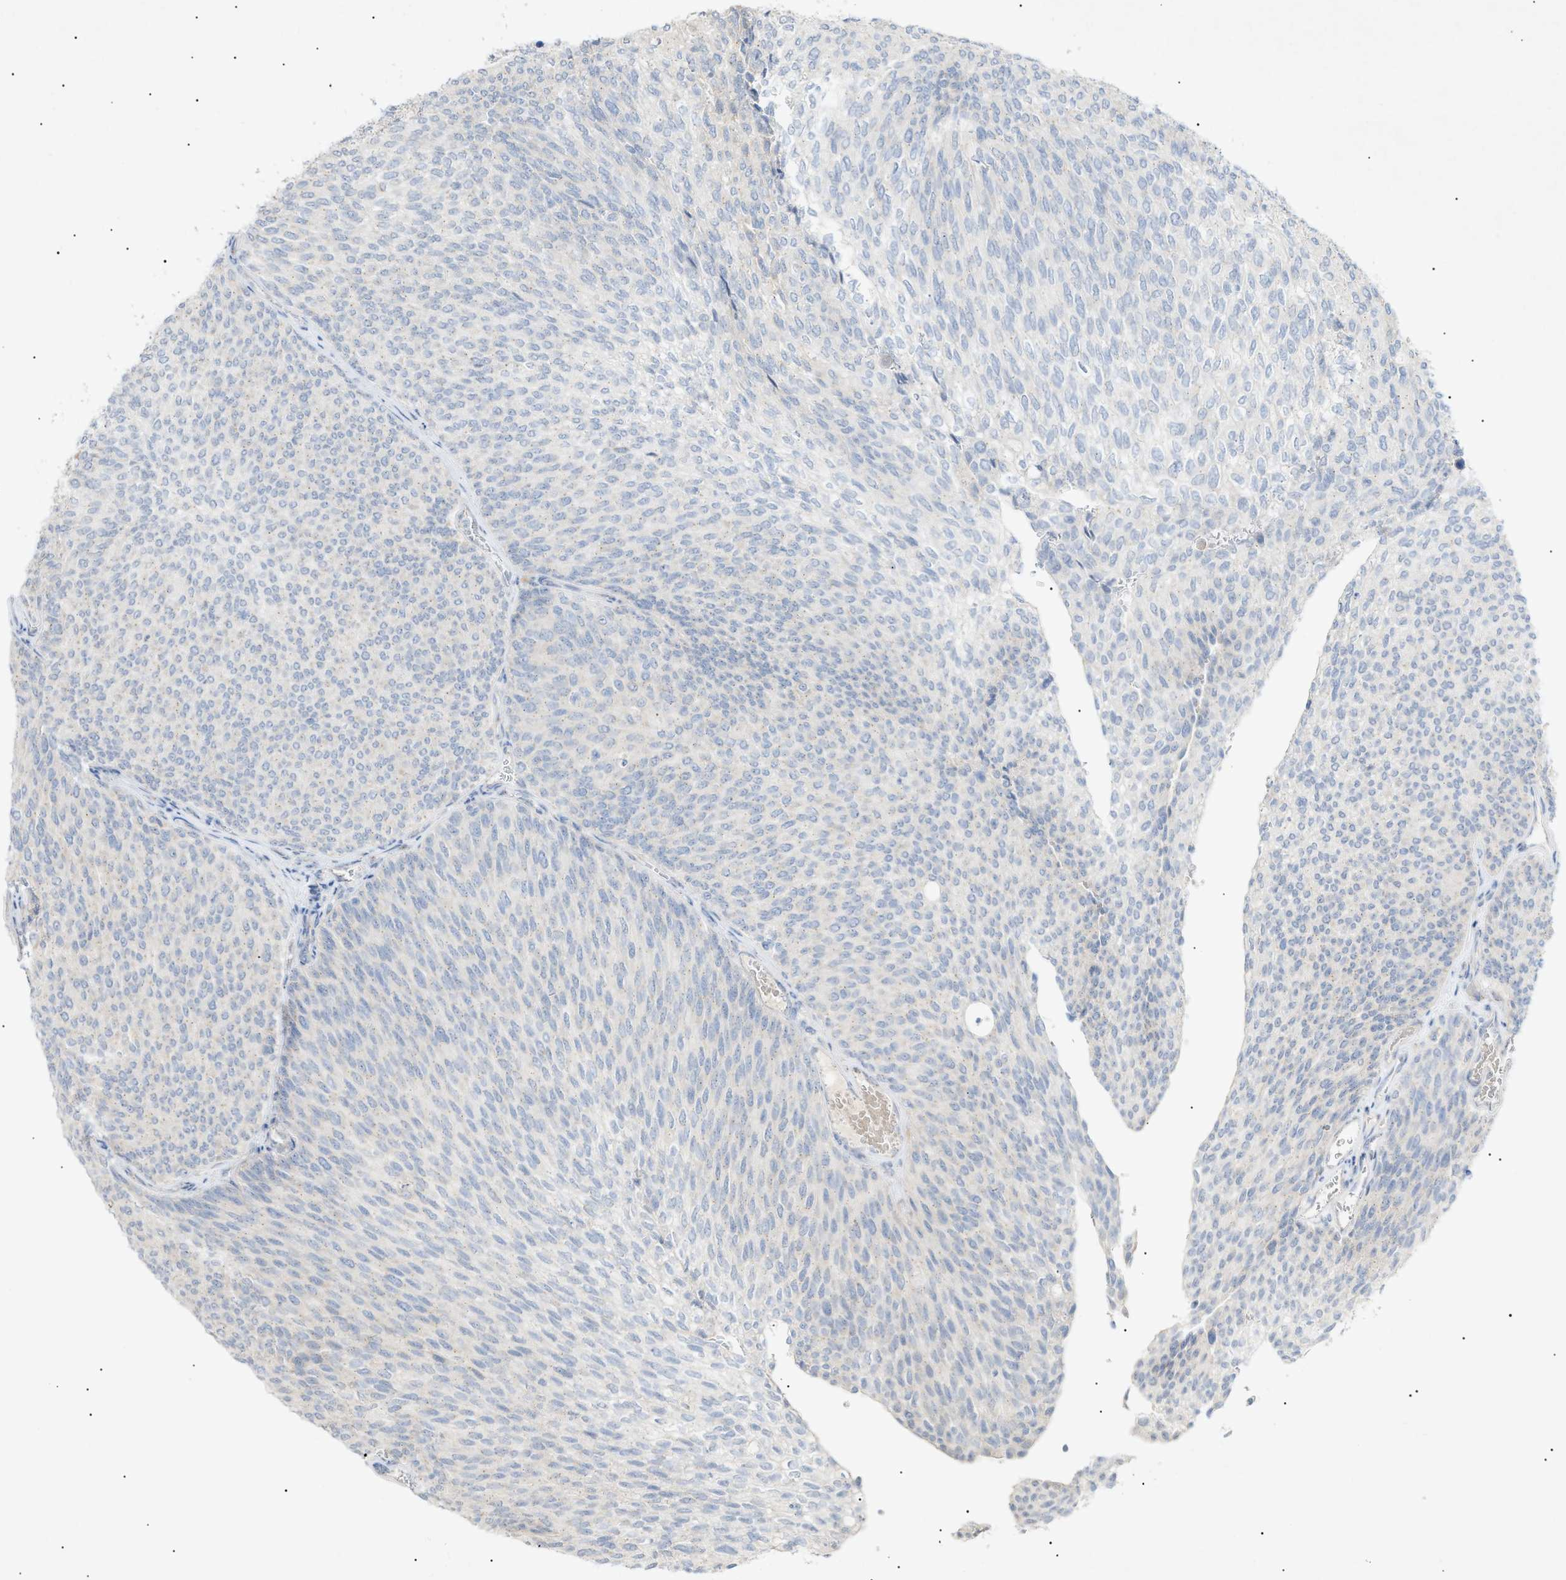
{"staining": {"intensity": "negative", "quantity": "none", "location": "none"}, "tissue": "urothelial cancer", "cell_type": "Tumor cells", "image_type": "cancer", "snomed": [{"axis": "morphology", "description": "Urothelial carcinoma, Low grade"}, {"axis": "topography", "description": "Urinary bladder"}], "caption": "This is an IHC histopathology image of urothelial cancer. There is no positivity in tumor cells.", "gene": "SLC25A31", "patient": {"sex": "female", "age": 79}}